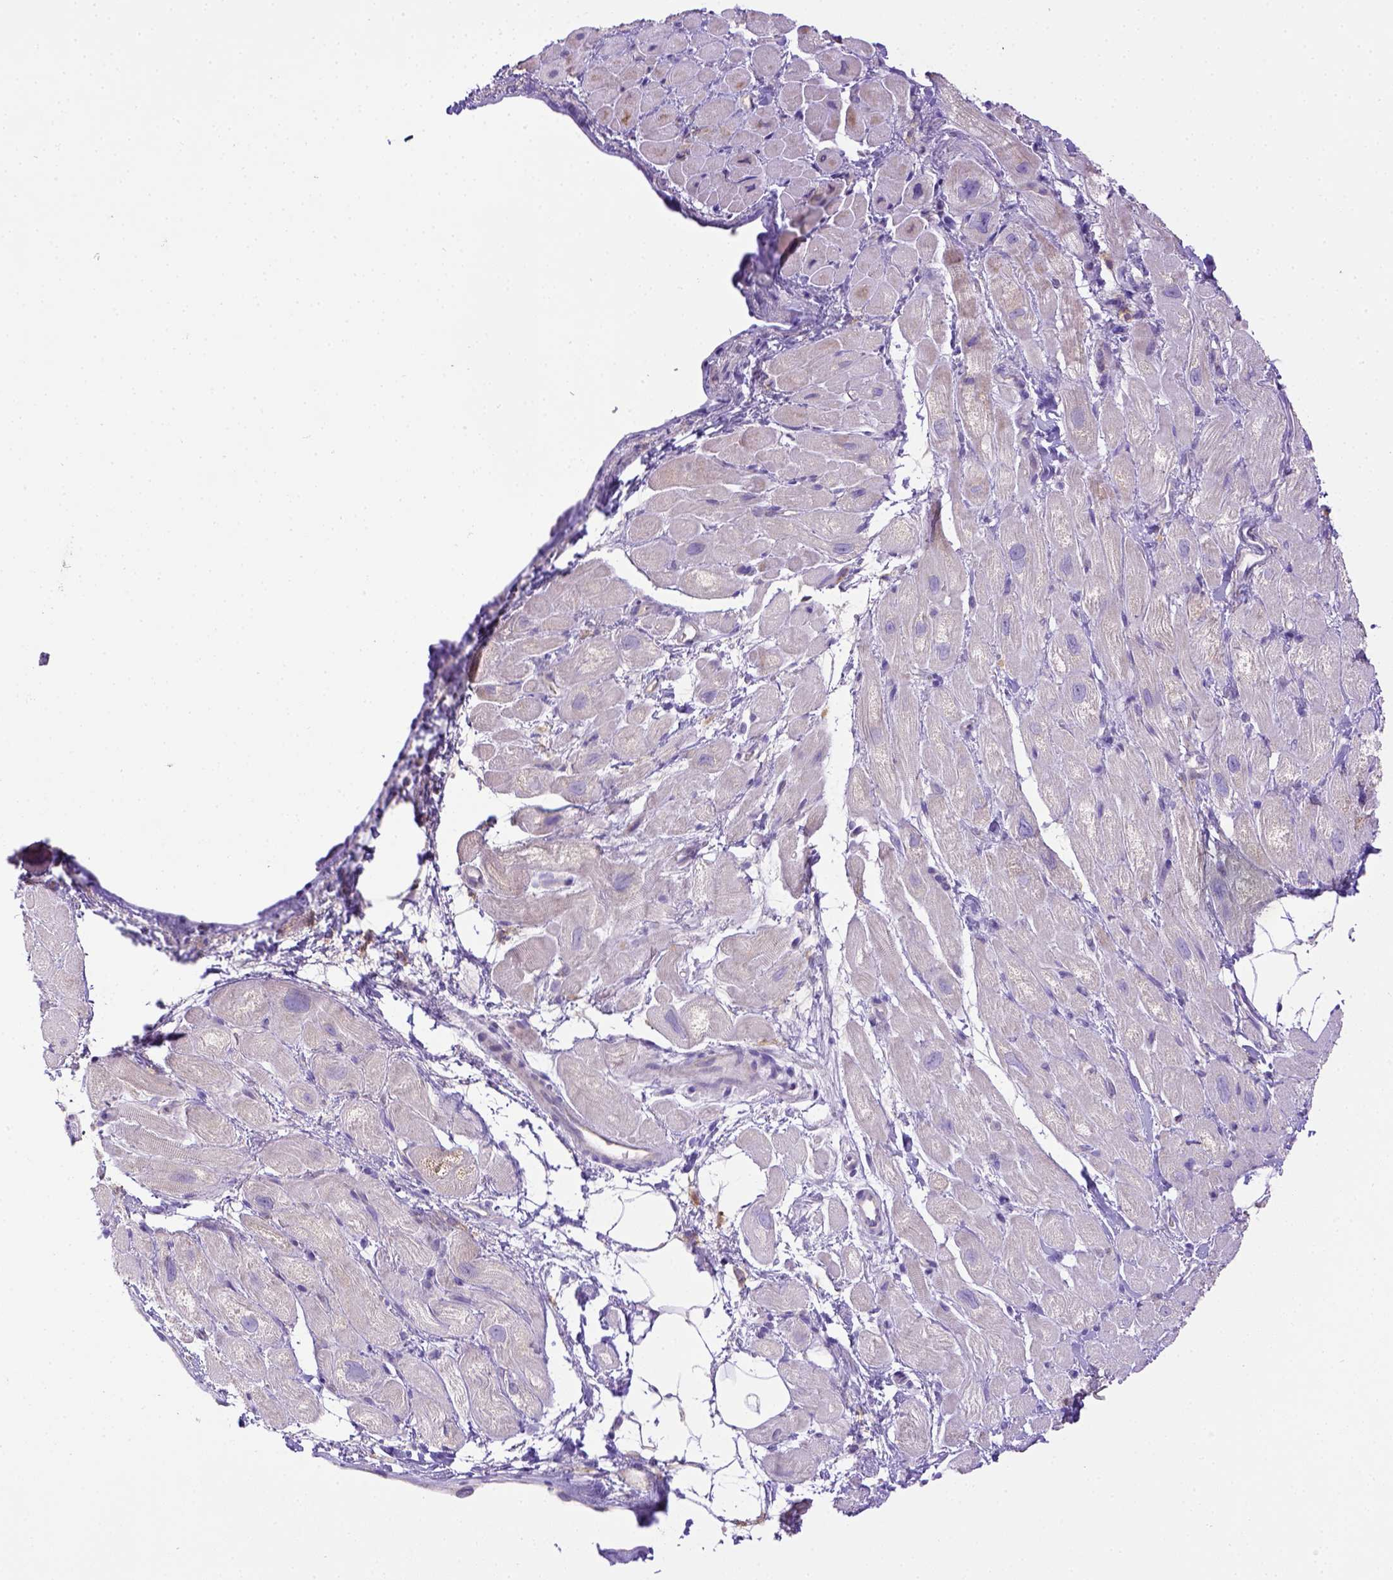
{"staining": {"intensity": "negative", "quantity": "none", "location": "none"}, "tissue": "heart muscle", "cell_type": "Cardiomyocytes", "image_type": "normal", "snomed": [{"axis": "morphology", "description": "Normal tissue, NOS"}, {"axis": "topography", "description": "Heart"}], "caption": "Cardiomyocytes are negative for protein expression in benign human heart muscle. (DAB (3,3'-diaminobenzidine) immunohistochemistry (IHC) visualized using brightfield microscopy, high magnification).", "gene": "CD40", "patient": {"sex": "female", "age": 69}}